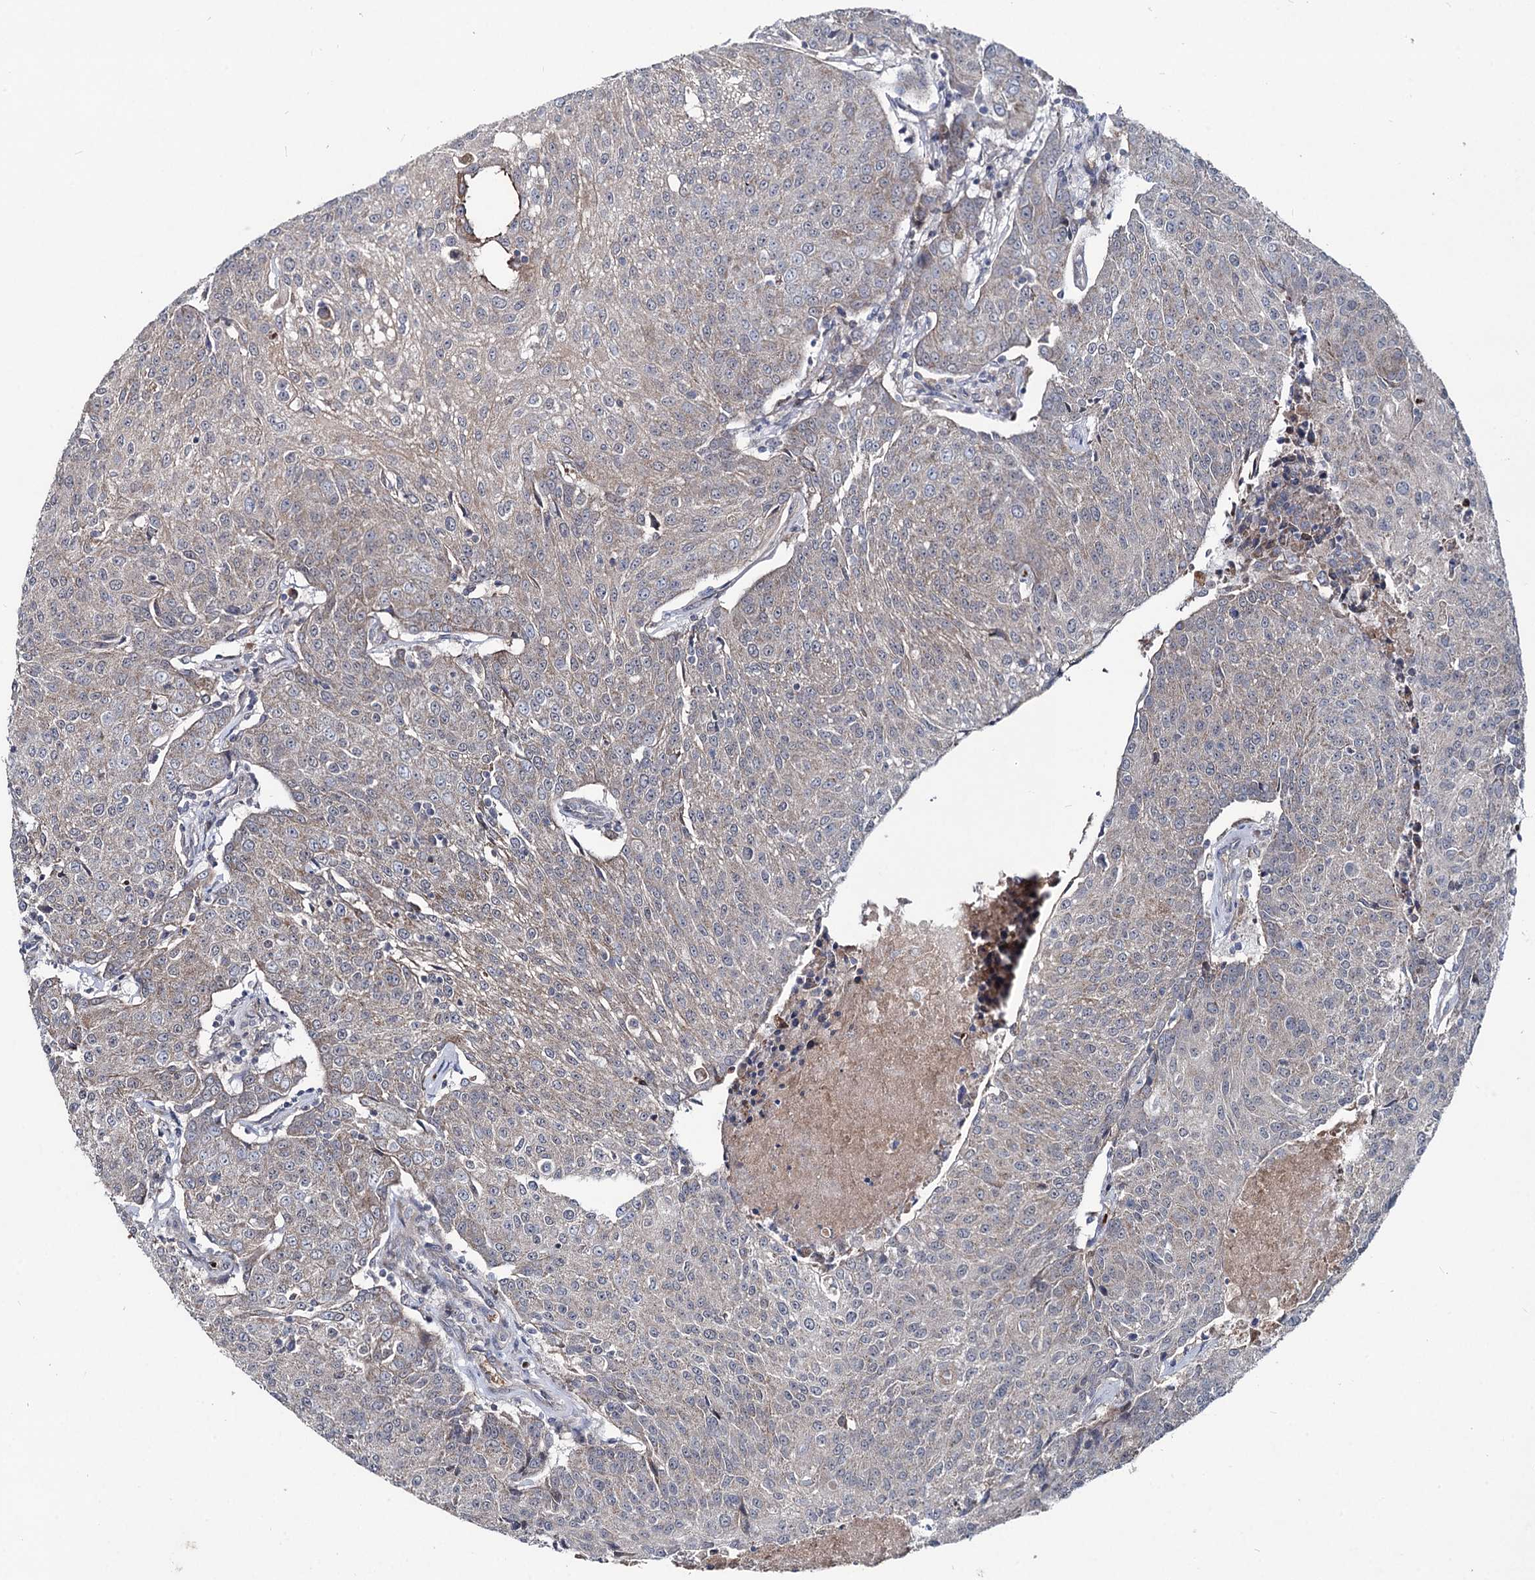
{"staining": {"intensity": "weak", "quantity": ">75%", "location": "cytoplasmic/membranous"}, "tissue": "urothelial cancer", "cell_type": "Tumor cells", "image_type": "cancer", "snomed": [{"axis": "morphology", "description": "Urothelial carcinoma, High grade"}, {"axis": "topography", "description": "Urinary bladder"}], "caption": "Approximately >75% of tumor cells in human urothelial carcinoma (high-grade) show weak cytoplasmic/membranous protein expression as visualized by brown immunohistochemical staining.", "gene": "RNF6", "patient": {"sex": "female", "age": 85}}